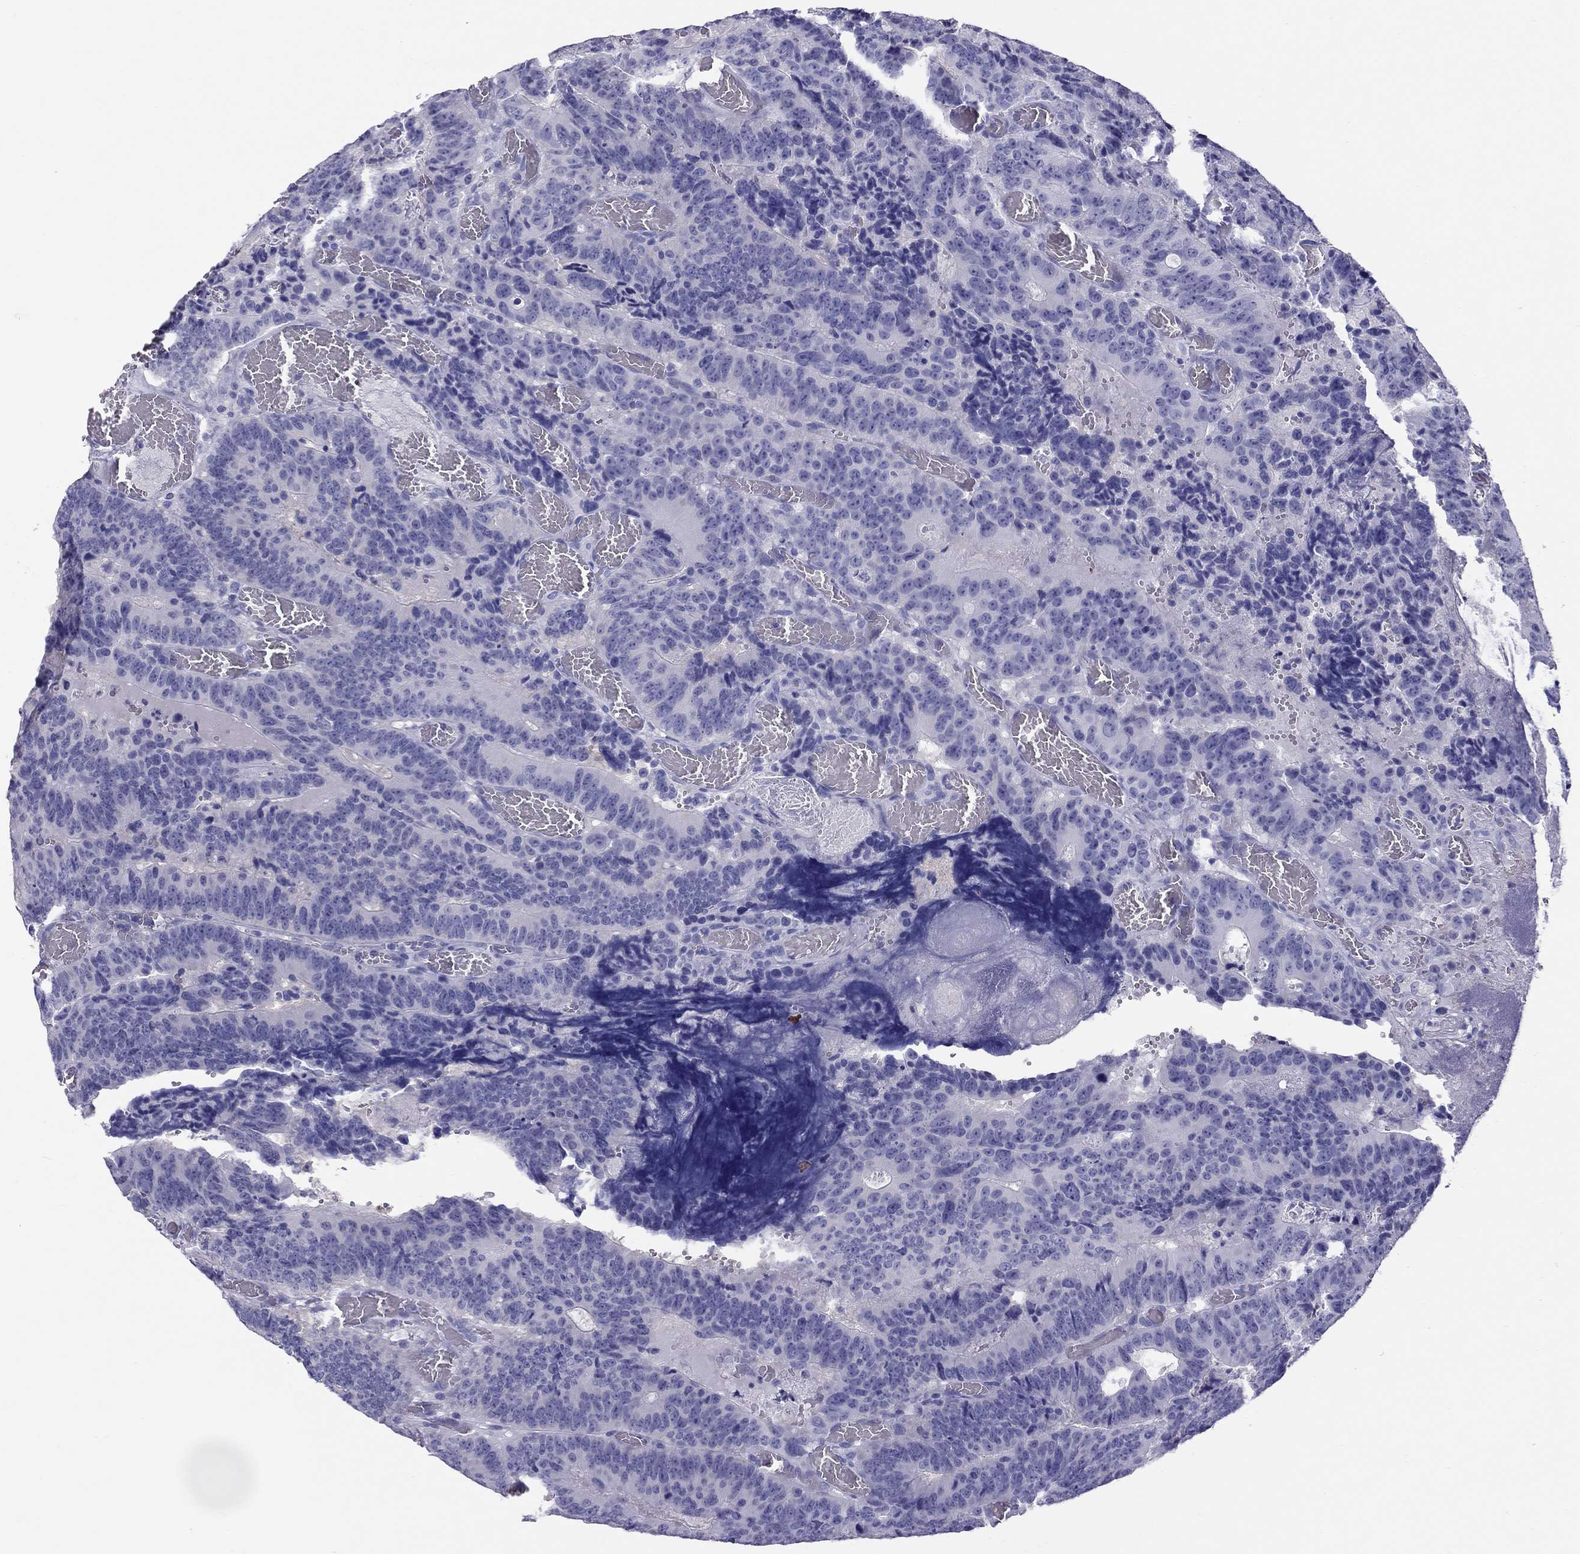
{"staining": {"intensity": "negative", "quantity": "none", "location": "none"}, "tissue": "colorectal cancer", "cell_type": "Tumor cells", "image_type": "cancer", "snomed": [{"axis": "morphology", "description": "Adenocarcinoma, NOS"}, {"axis": "topography", "description": "Colon"}], "caption": "Colorectal adenocarcinoma stained for a protein using IHC displays no staining tumor cells.", "gene": "PSMB11", "patient": {"sex": "female", "age": 82}}